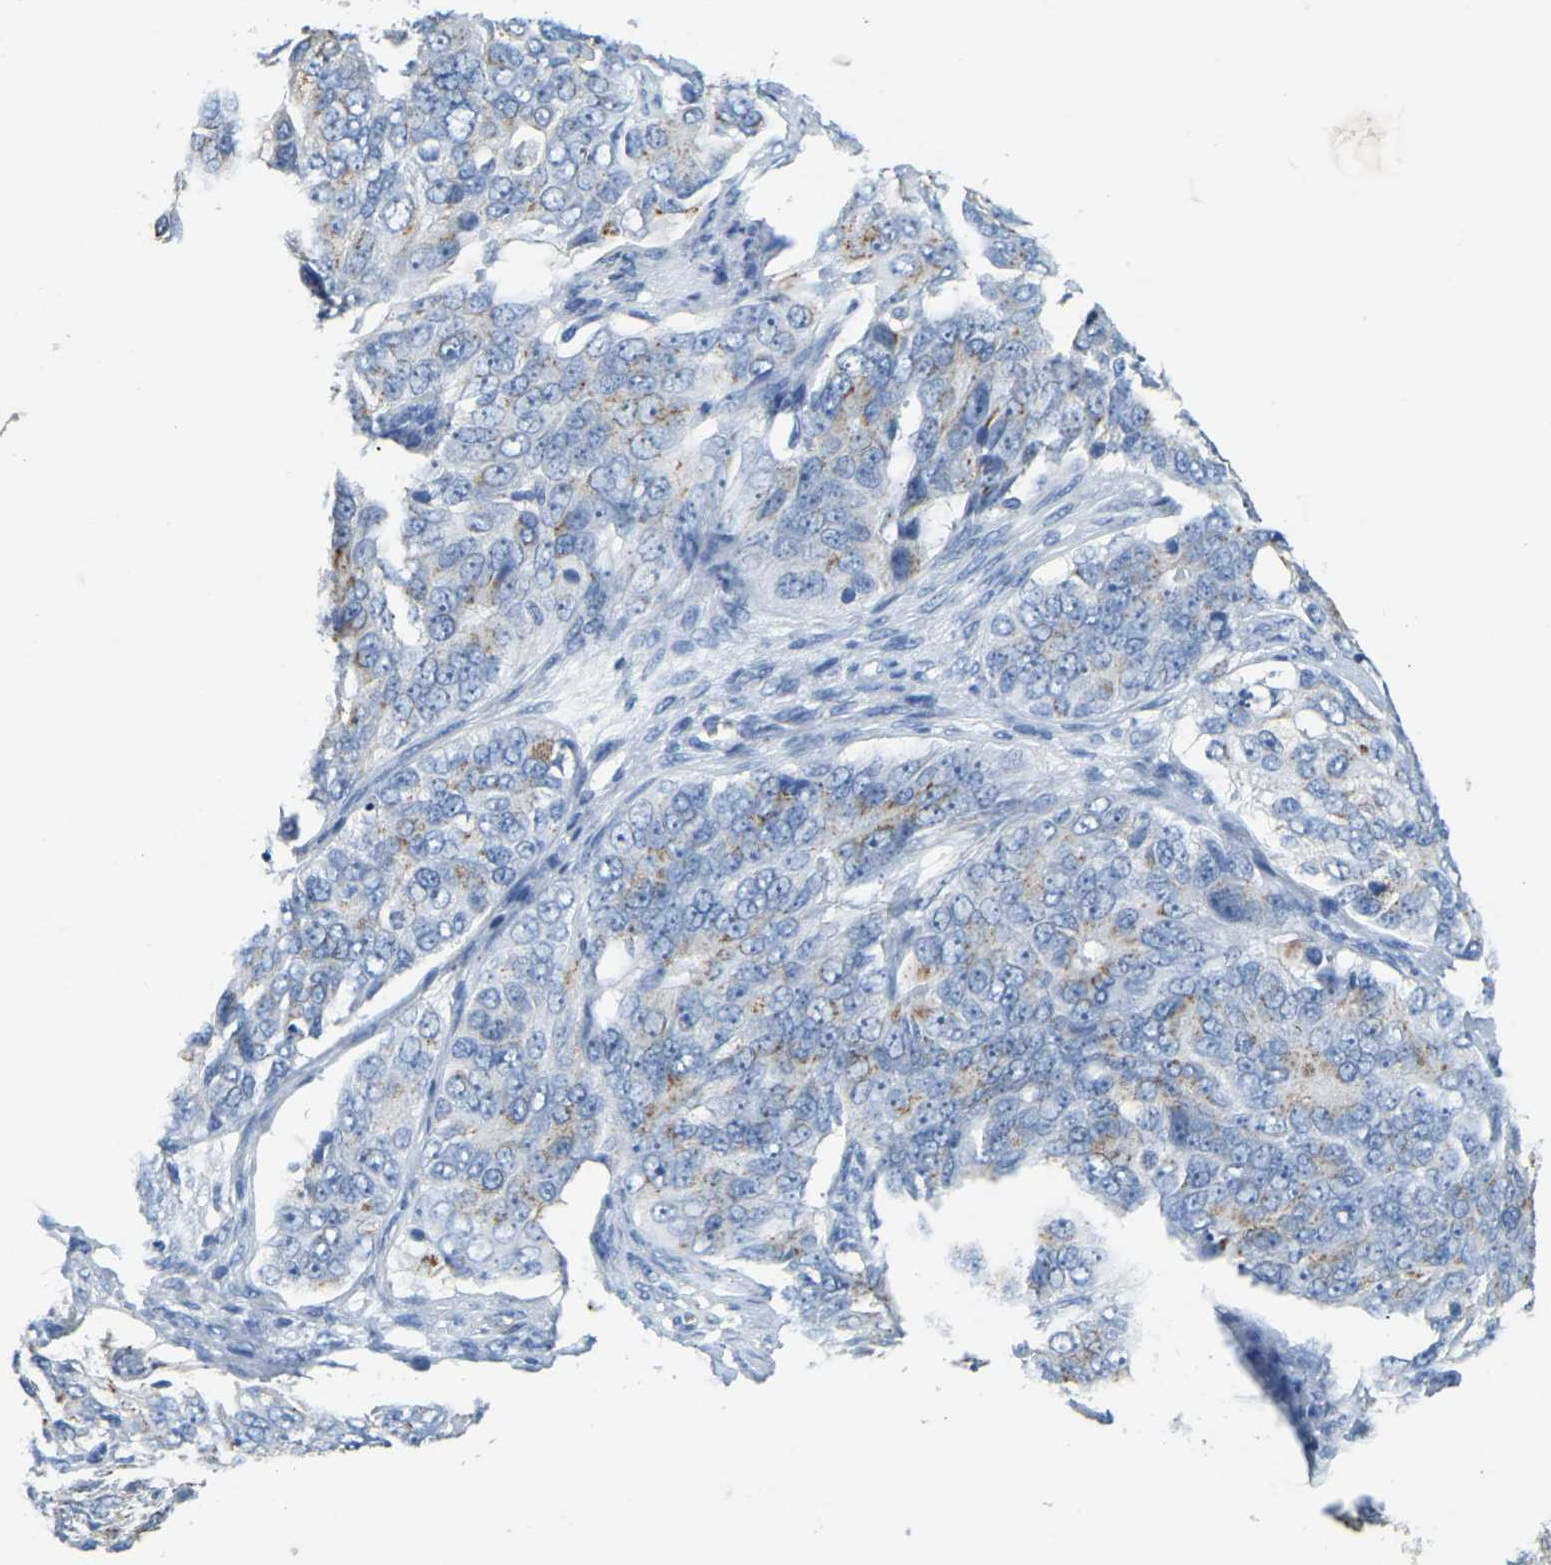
{"staining": {"intensity": "weak", "quantity": "<25%", "location": "cytoplasmic/membranous"}, "tissue": "ovarian cancer", "cell_type": "Tumor cells", "image_type": "cancer", "snomed": [{"axis": "morphology", "description": "Carcinoma, endometroid"}, {"axis": "topography", "description": "Ovary"}], "caption": "IHC micrograph of ovarian endometroid carcinoma stained for a protein (brown), which reveals no staining in tumor cells.", "gene": "FAM174A", "patient": {"sex": "female", "age": 51}}